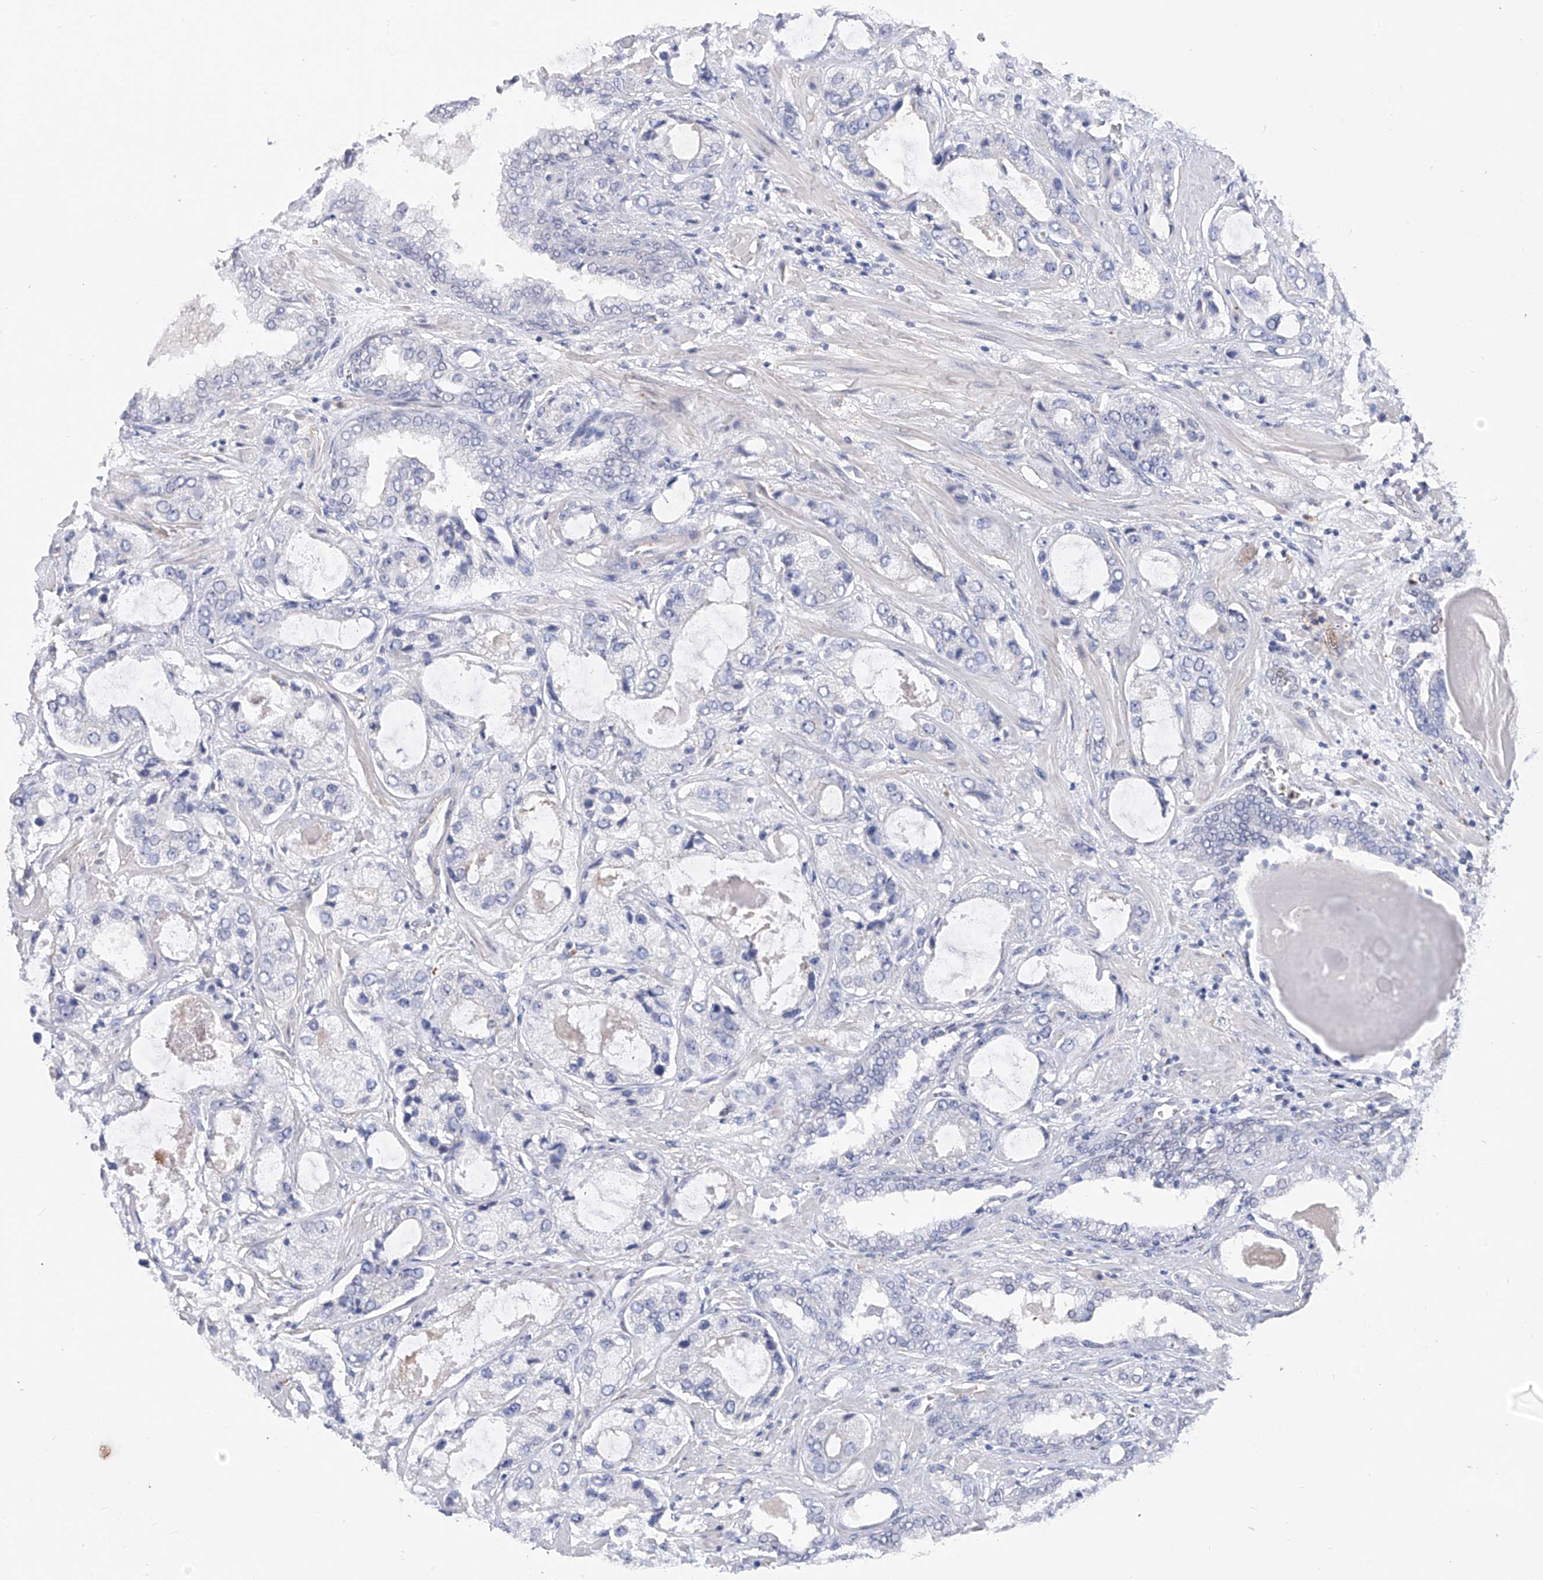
{"staining": {"intensity": "negative", "quantity": "none", "location": "none"}, "tissue": "prostate cancer", "cell_type": "Tumor cells", "image_type": "cancer", "snomed": [{"axis": "morphology", "description": "Normal tissue, NOS"}, {"axis": "morphology", "description": "Adenocarcinoma, High grade"}, {"axis": "topography", "description": "Prostate"}, {"axis": "topography", "description": "Peripheral nerve tissue"}], "caption": "A histopathology image of human adenocarcinoma (high-grade) (prostate) is negative for staining in tumor cells. The staining is performed using DAB brown chromogen with nuclei counter-stained in using hematoxylin.", "gene": "PHF20", "patient": {"sex": "male", "age": 59}}